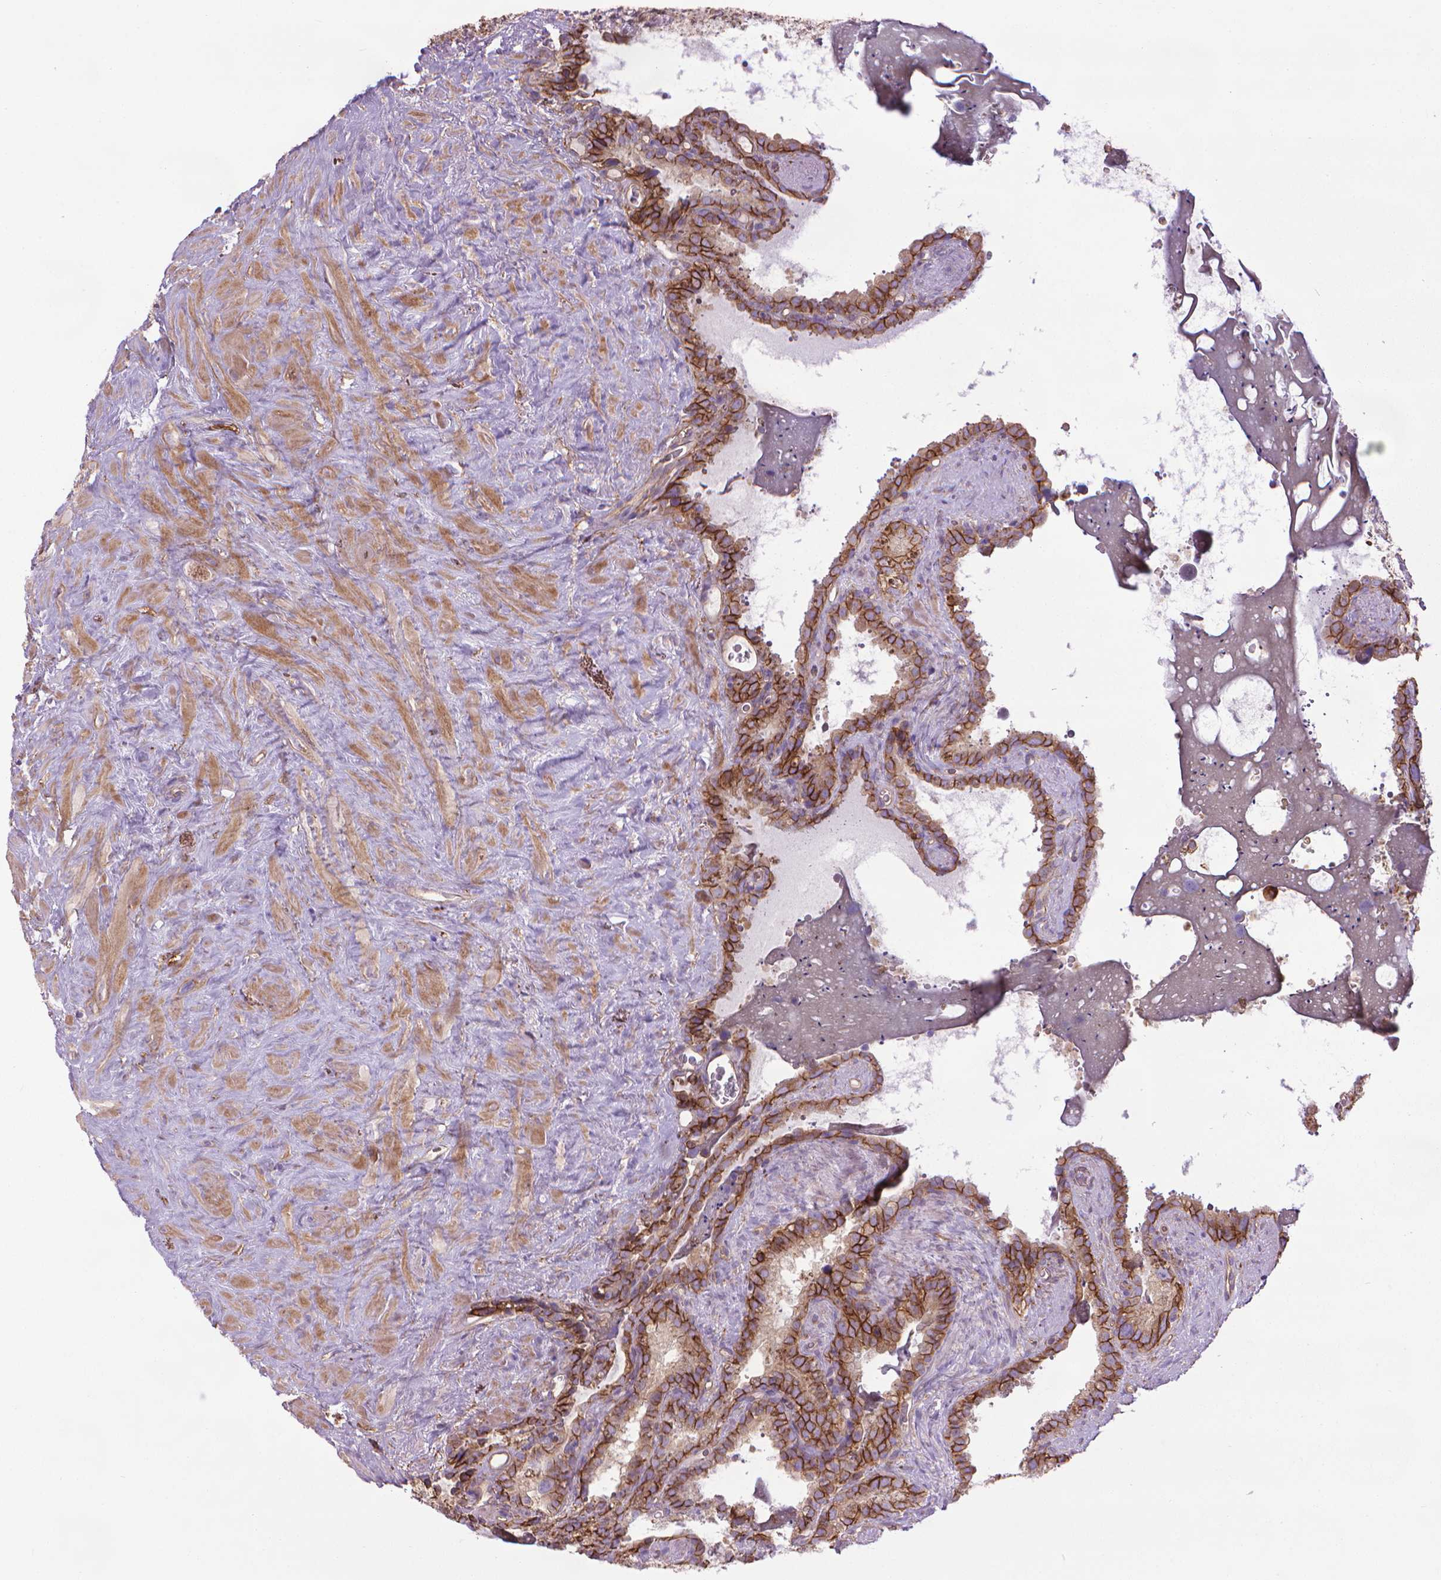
{"staining": {"intensity": "strong", "quantity": ">75%", "location": "cytoplasmic/membranous"}, "tissue": "seminal vesicle", "cell_type": "Glandular cells", "image_type": "normal", "snomed": [{"axis": "morphology", "description": "Normal tissue, NOS"}, {"axis": "topography", "description": "Prostate"}, {"axis": "topography", "description": "Seminal veicle"}], "caption": "A photomicrograph showing strong cytoplasmic/membranous expression in about >75% of glandular cells in unremarkable seminal vesicle, as visualized by brown immunohistochemical staining.", "gene": "TENT5A", "patient": {"sex": "male", "age": 71}}